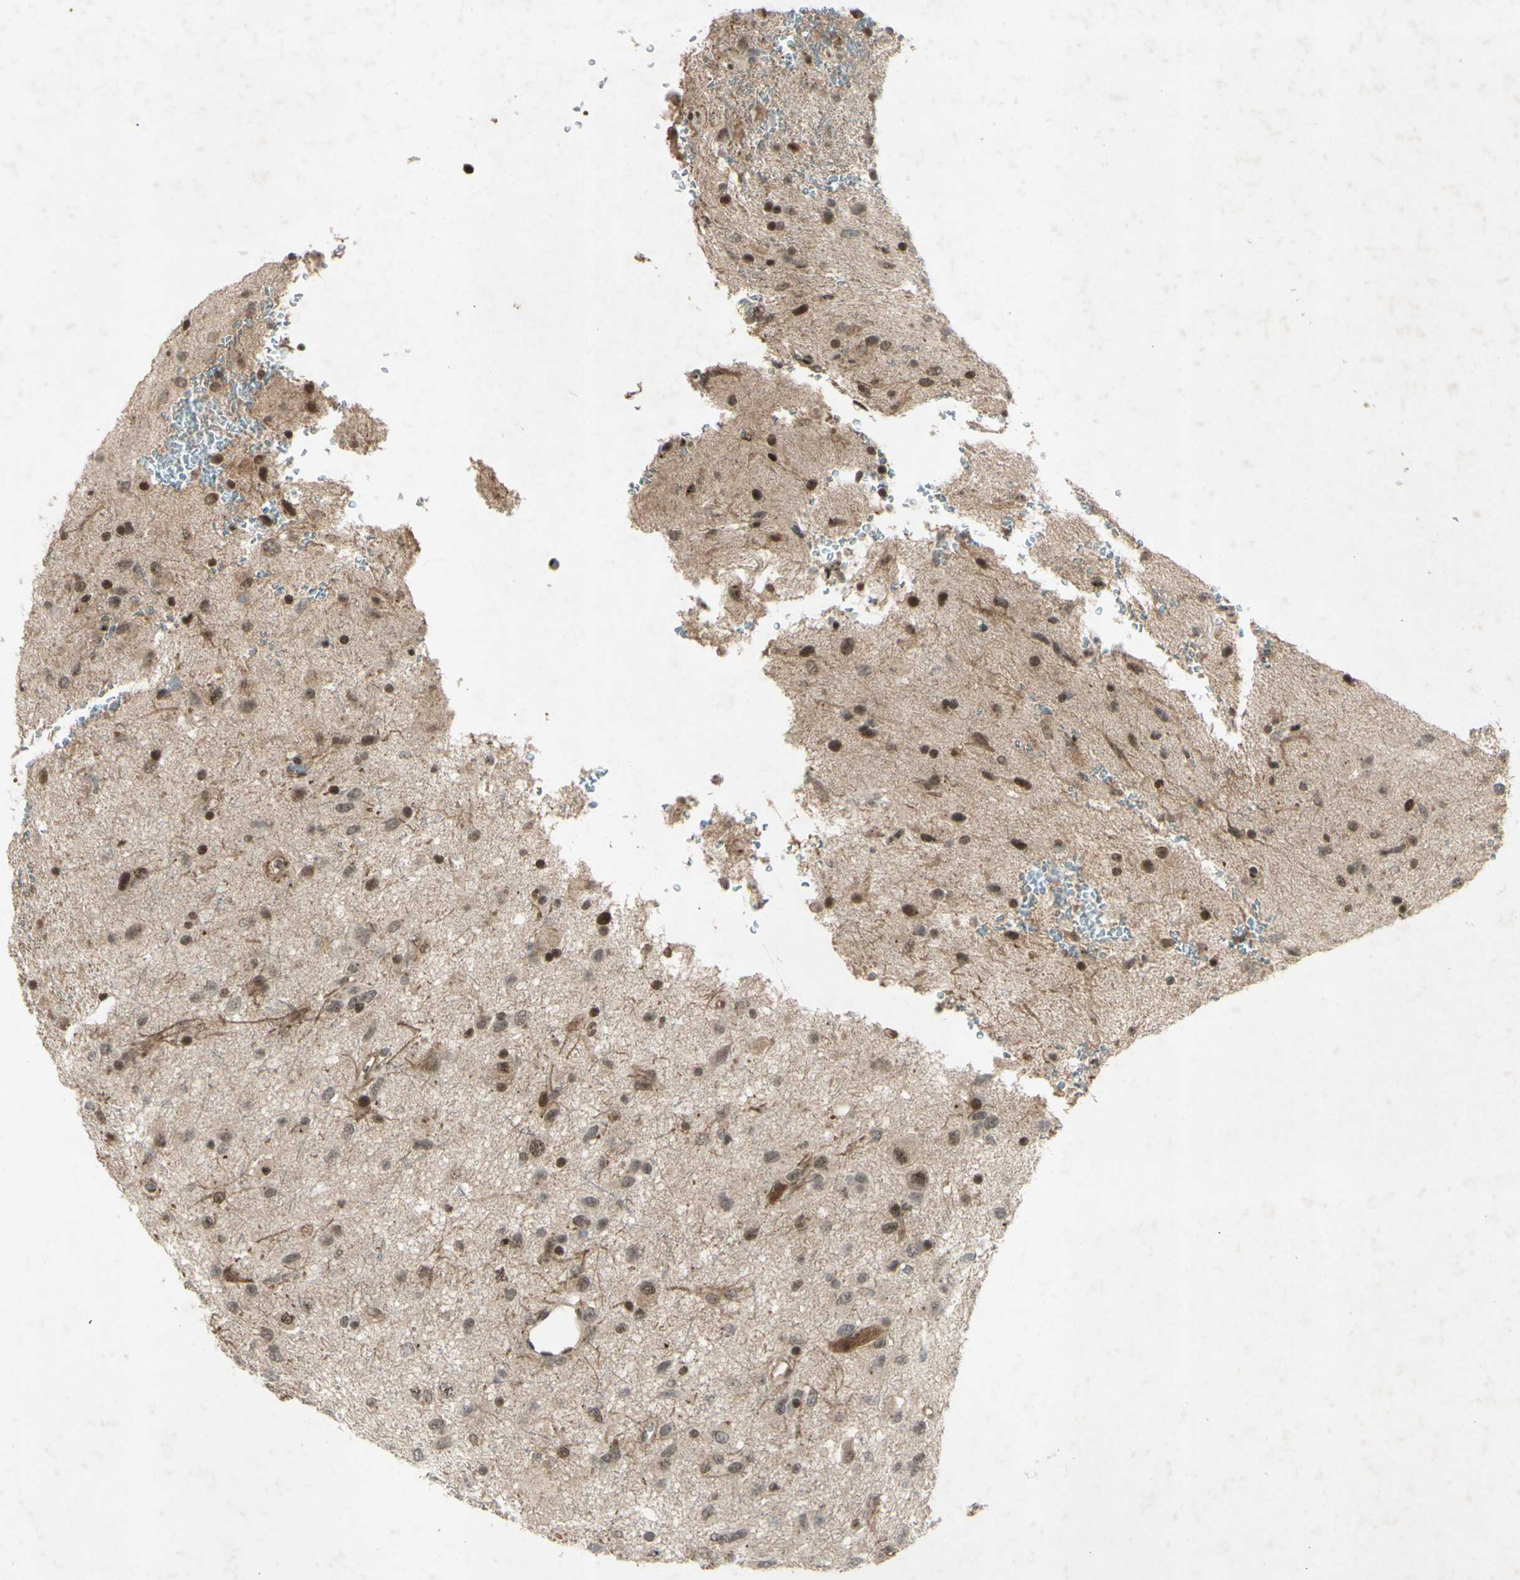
{"staining": {"intensity": "strong", "quantity": ">75%", "location": "nuclear"}, "tissue": "glioma", "cell_type": "Tumor cells", "image_type": "cancer", "snomed": [{"axis": "morphology", "description": "Glioma, malignant, Low grade"}, {"axis": "topography", "description": "Brain"}], "caption": "Tumor cells reveal high levels of strong nuclear positivity in about >75% of cells in human glioma.", "gene": "SNW1", "patient": {"sex": "male", "age": 77}}